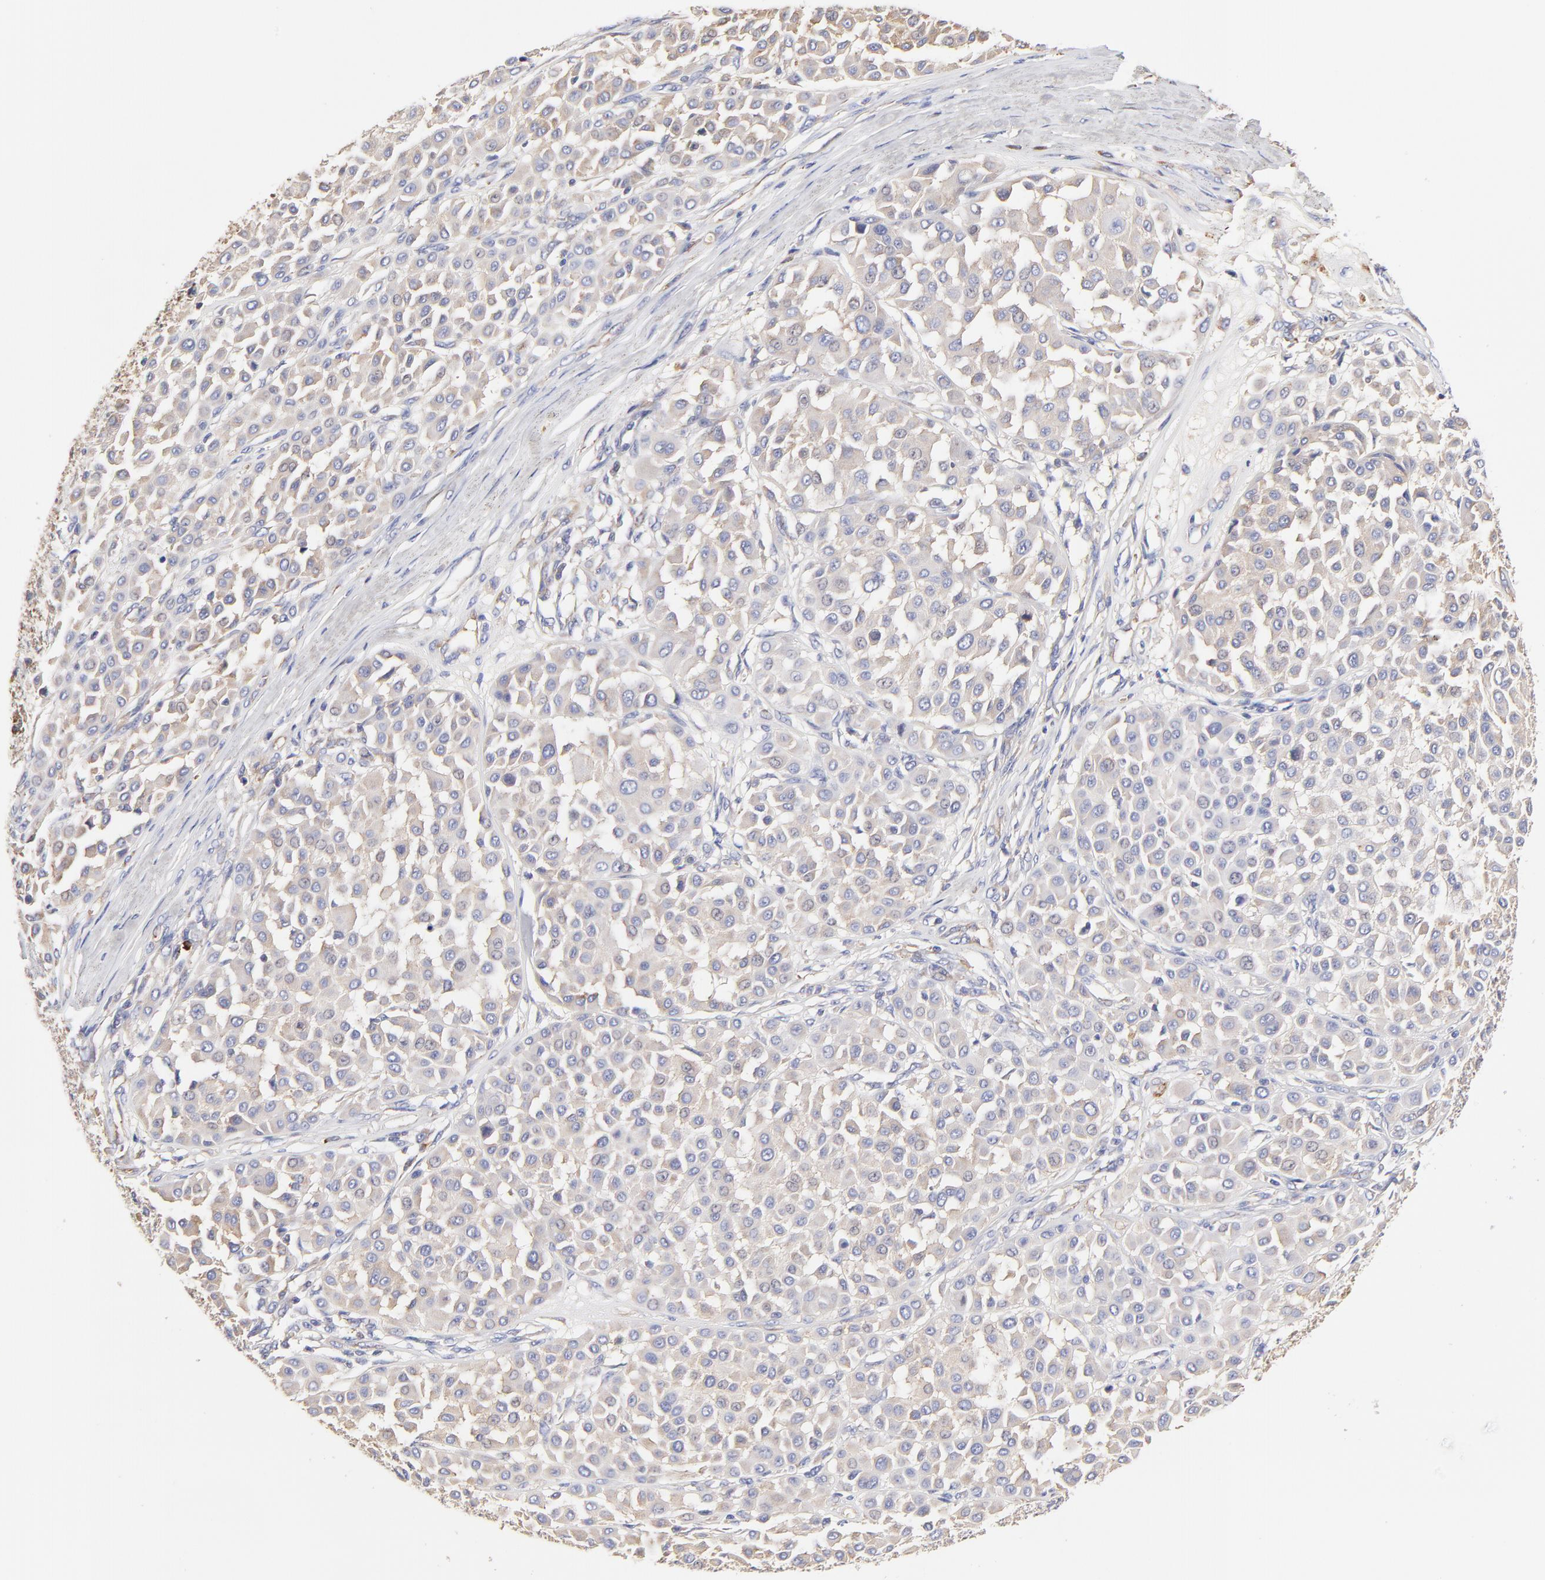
{"staining": {"intensity": "weak", "quantity": ">75%", "location": "cytoplasmic/membranous"}, "tissue": "melanoma", "cell_type": "Tumor cells", "image_type": "cancer", "snomed": [{"axis": "morphology", "description": "Malignant melanoma, Metastatic site"}, {"axis": "topography", "description": "Soft tissue"}], "caption": "The micrograph reveals immunohistochemical staining of melanoma. There is weak cytoplasmic/membranous positivity is appreciated in approximately >75% of tumor cells. Using DAB (3,3'-diaminobenzidine) (brown) and hematoxylin (blue) stains, captured at high magnification using brightfield microscopy.", "gene": "CD2AP", "patient": {"sex": "male", "age": 41}}